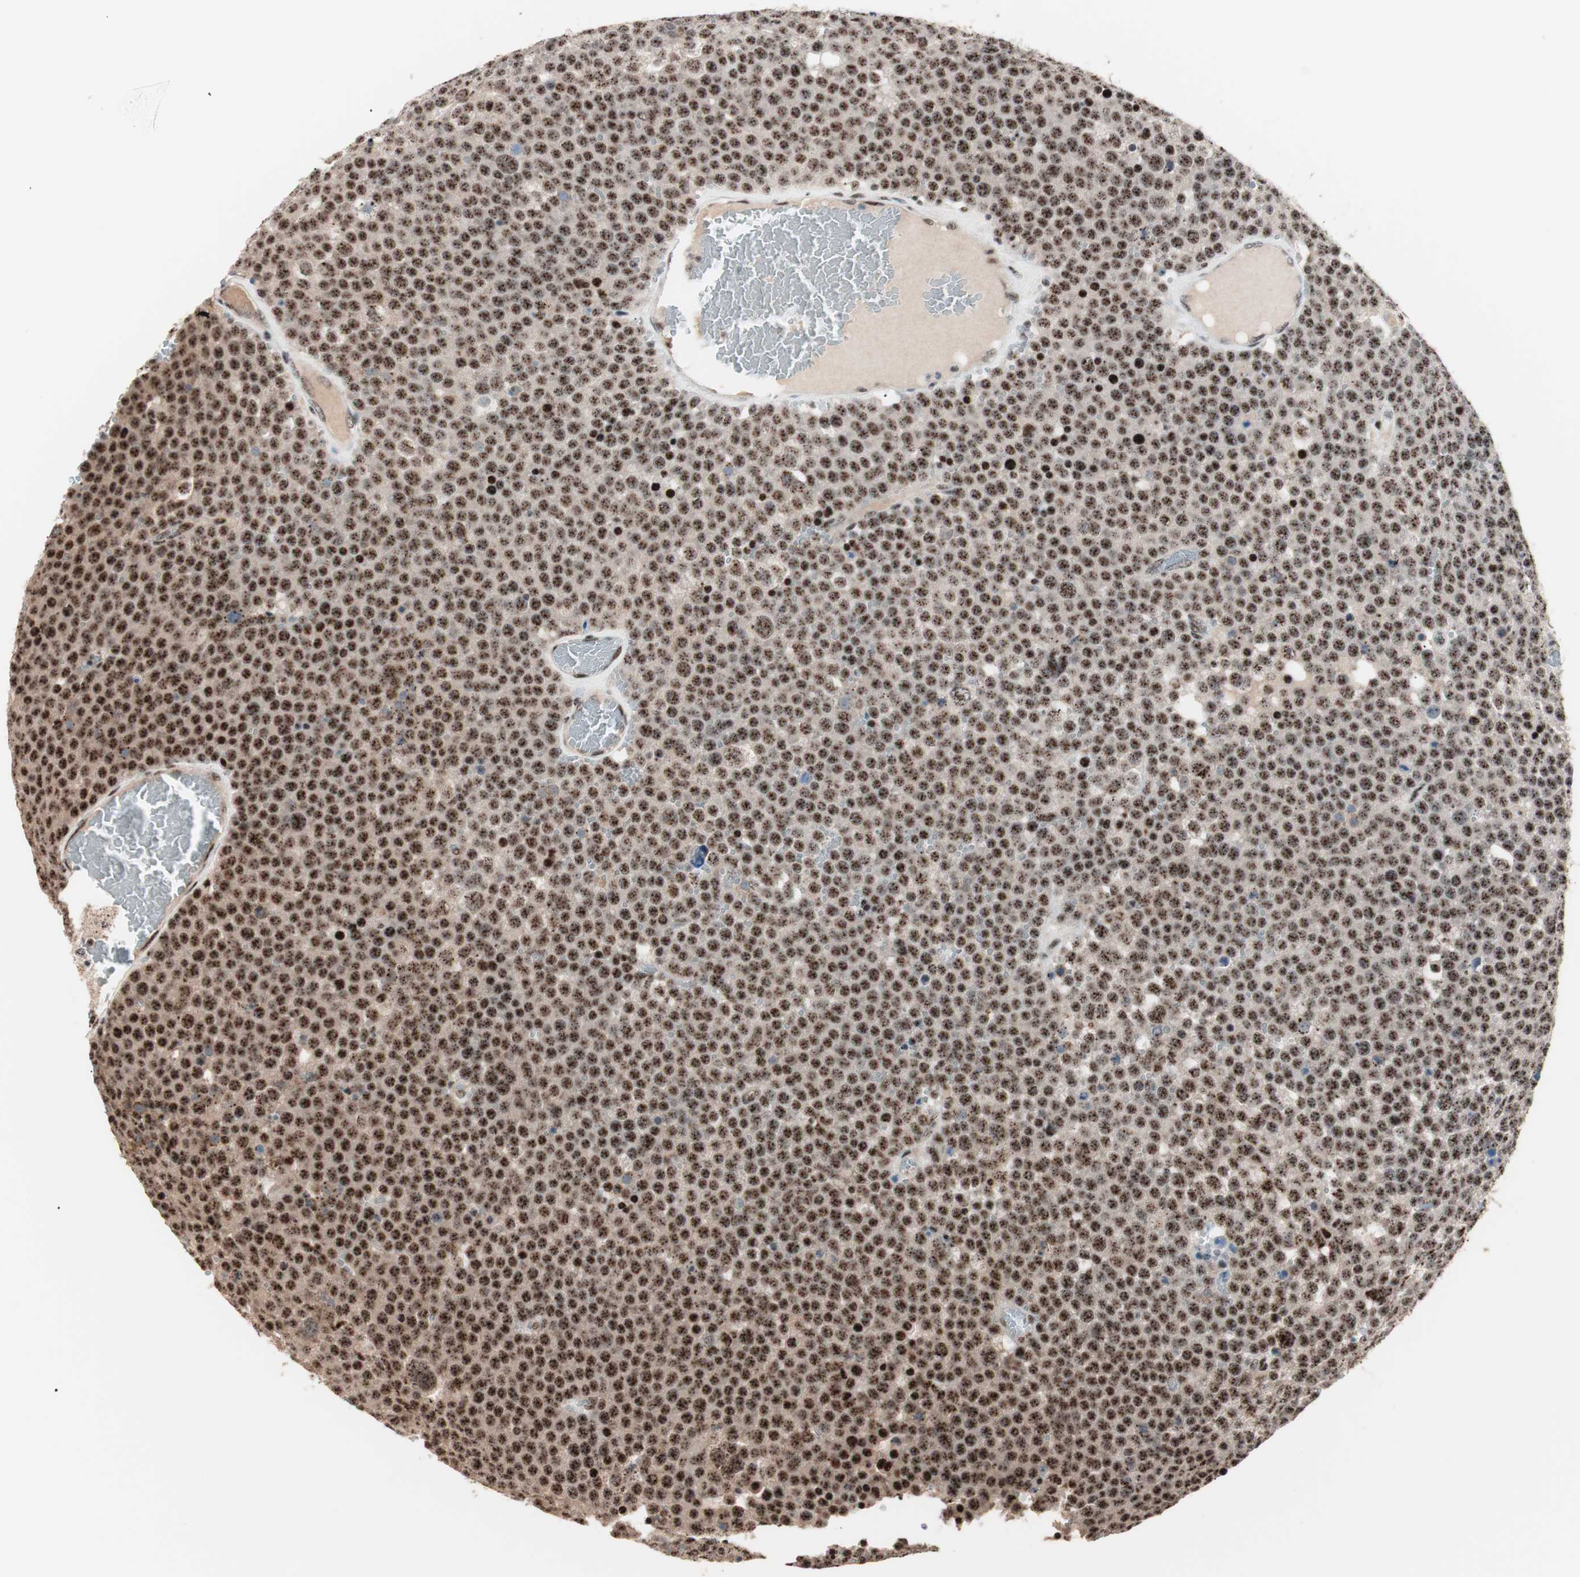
{"staining": {"intensity": "strong", "quantity": ">75%", "location": "nuclear"}, "tissue": "testis cancer", "cell_type": "Tumor cells", "image_type": "cancer", "snomed": [{"axis": "morphology", "description": "Seminoma, NOS"}, {"axis": "topography", "description": "Testis"}], "caption": "Tumor cells show strong nuclear expression in about >75% of cells in testis cancer (seminoma).", "gene": "NR5A2", "patient": {"sex": "male", "age": 71}}